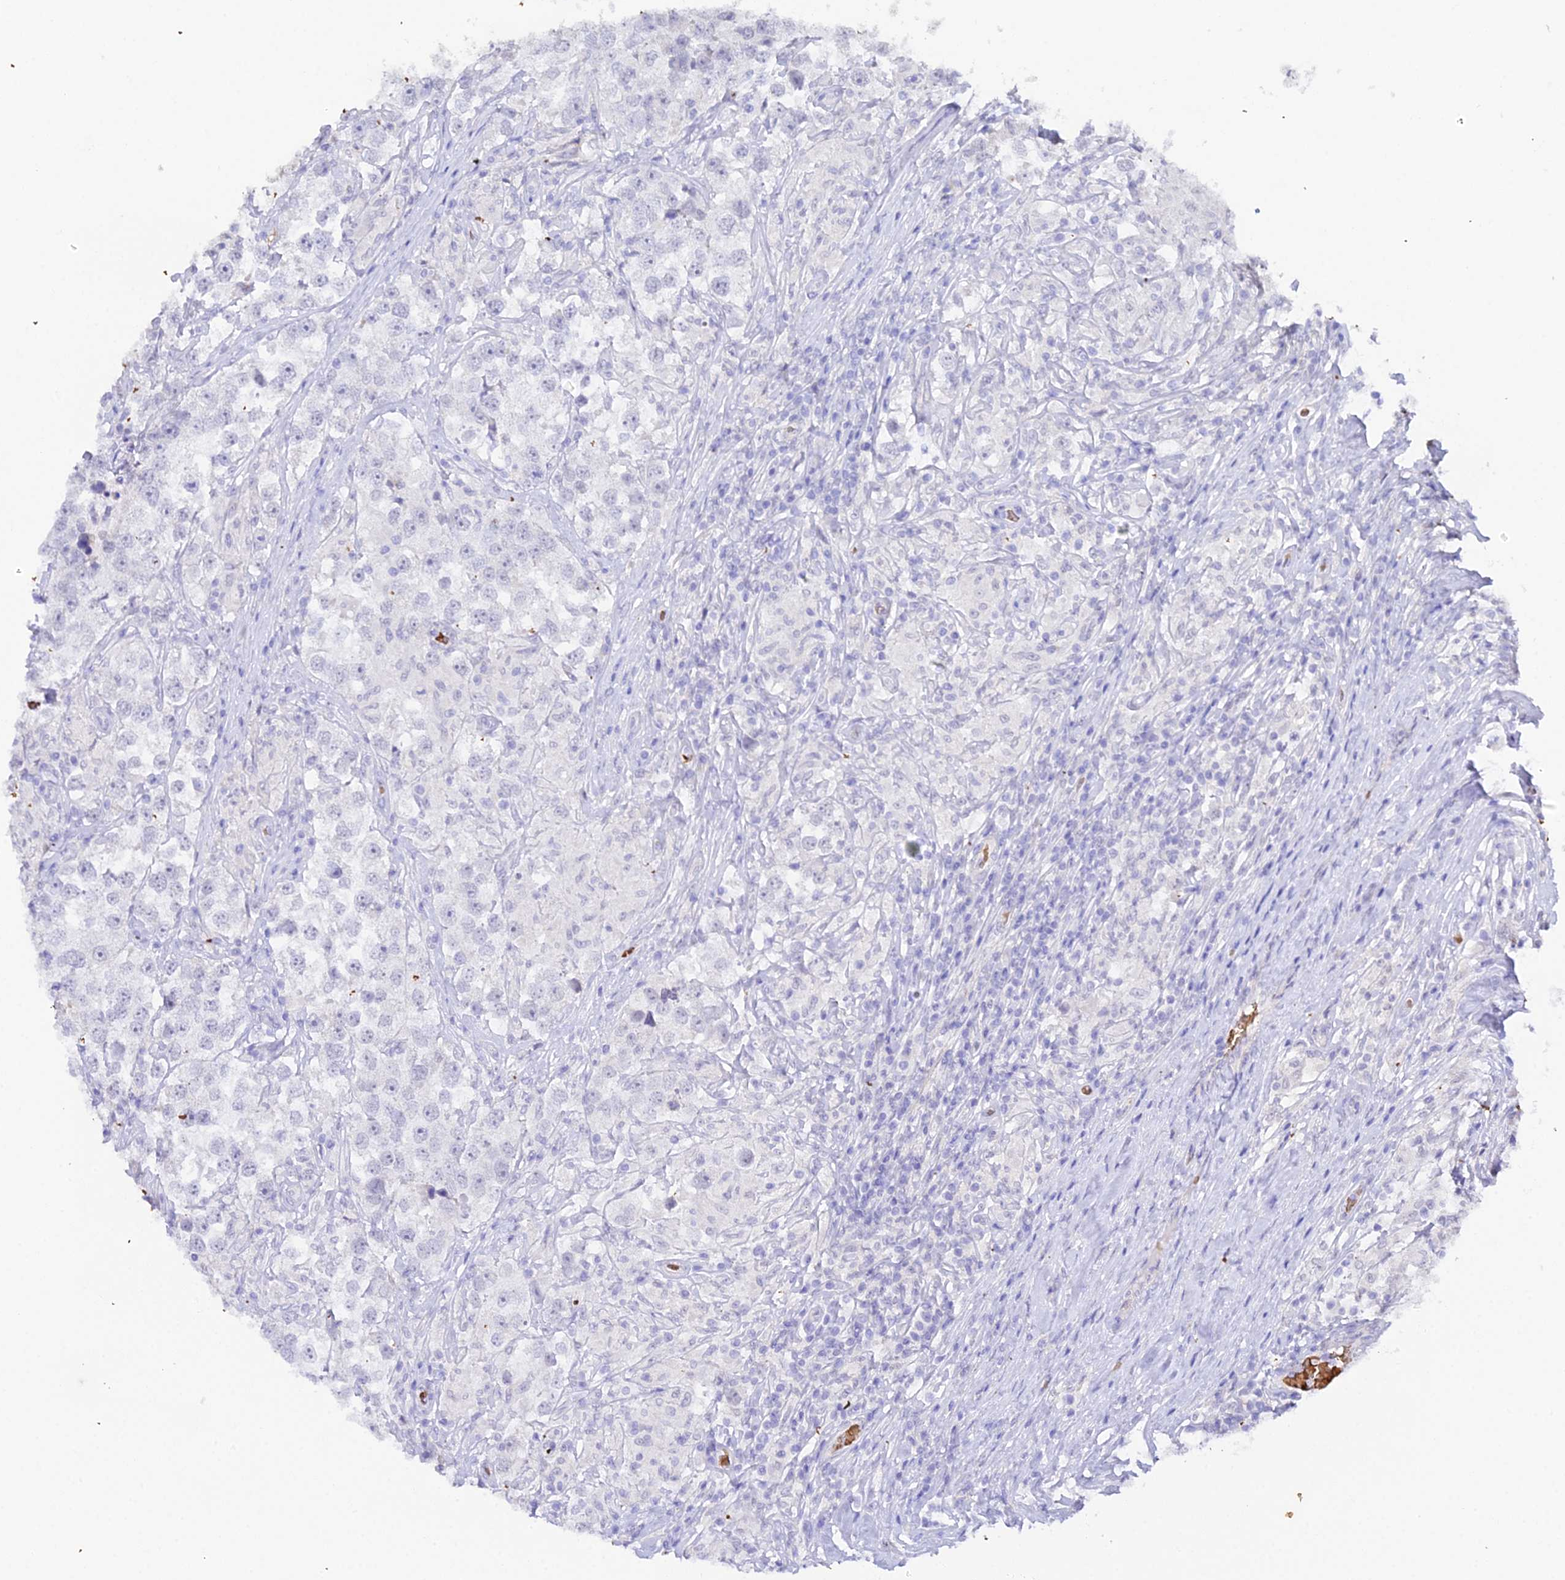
{"staining": {"intensity": "negative", "quantity": "none", "location": "none"}, "tissue": "testis cancer", "cell_type": "Tumor cells", "image_type": "cancer", "snomed": [{"axis": "morphology", "description": "Seminoma, NOS"}, {"axis": "topography", "description": "Testis"}], "caption": "High magnification brightfield microscopy of seminoma (testis) stained with DAB (3,3'-diaminobenzidine) (brown) and counterstained with hematoxylin (blue): tumor cells show no significant positivity.", "gene": "CFAP45", "patient": {"sex": "male", "age": 46}}